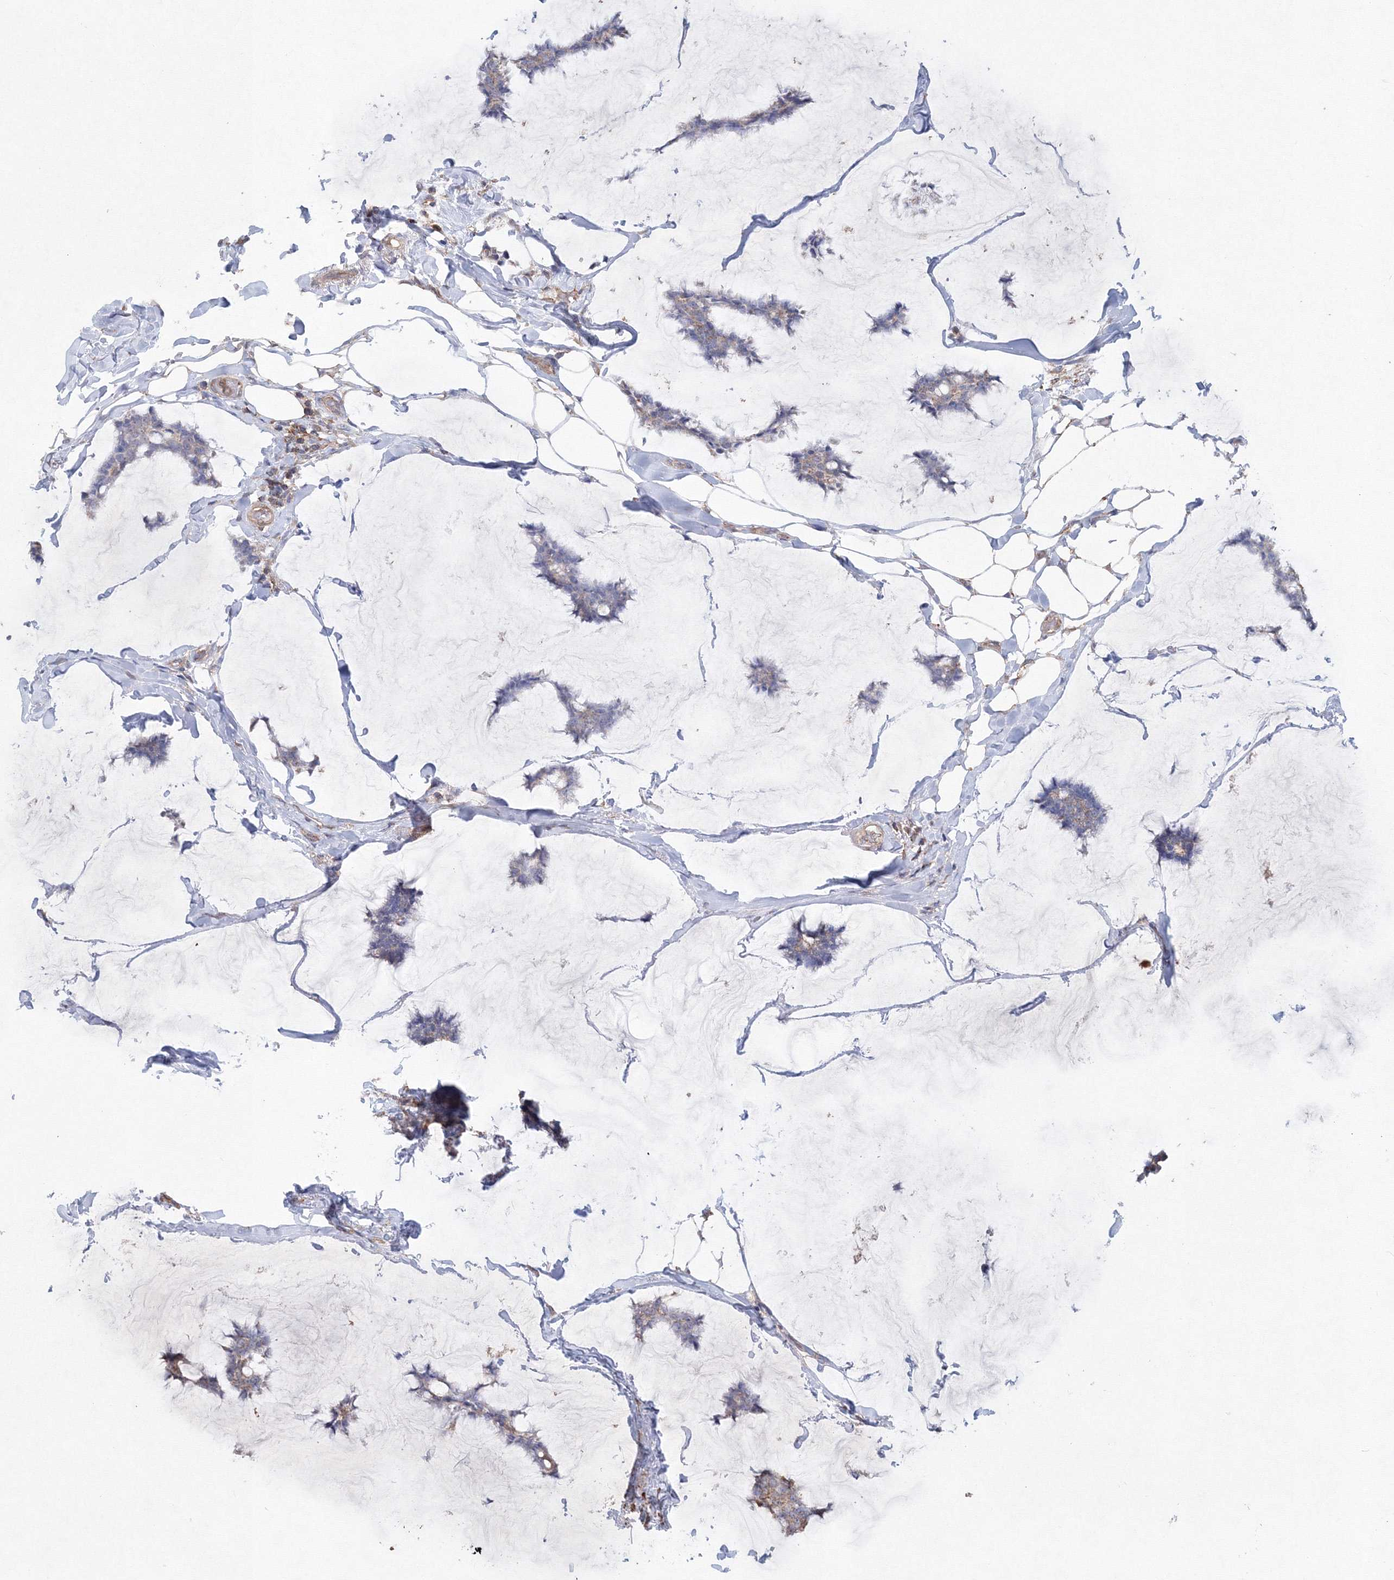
{"staining": {"intensity": "negative", "quantity": "none", "location": "none"}, "tissue": "breast cancer", "cell_type": "Tumor cells", "image_type": "cancer", "snomed": [{"axis": "morphology", "description": "Duct carcinoma"}, {"axis": "topography", "description": "Breast"}], "caption": "Immunohistochemical staining of invasive ductal carcinoma (breast) displays no significant staining in tumor cells.", "gene": "TMEM139", "patient": {"sex": "female", "age": 93}}